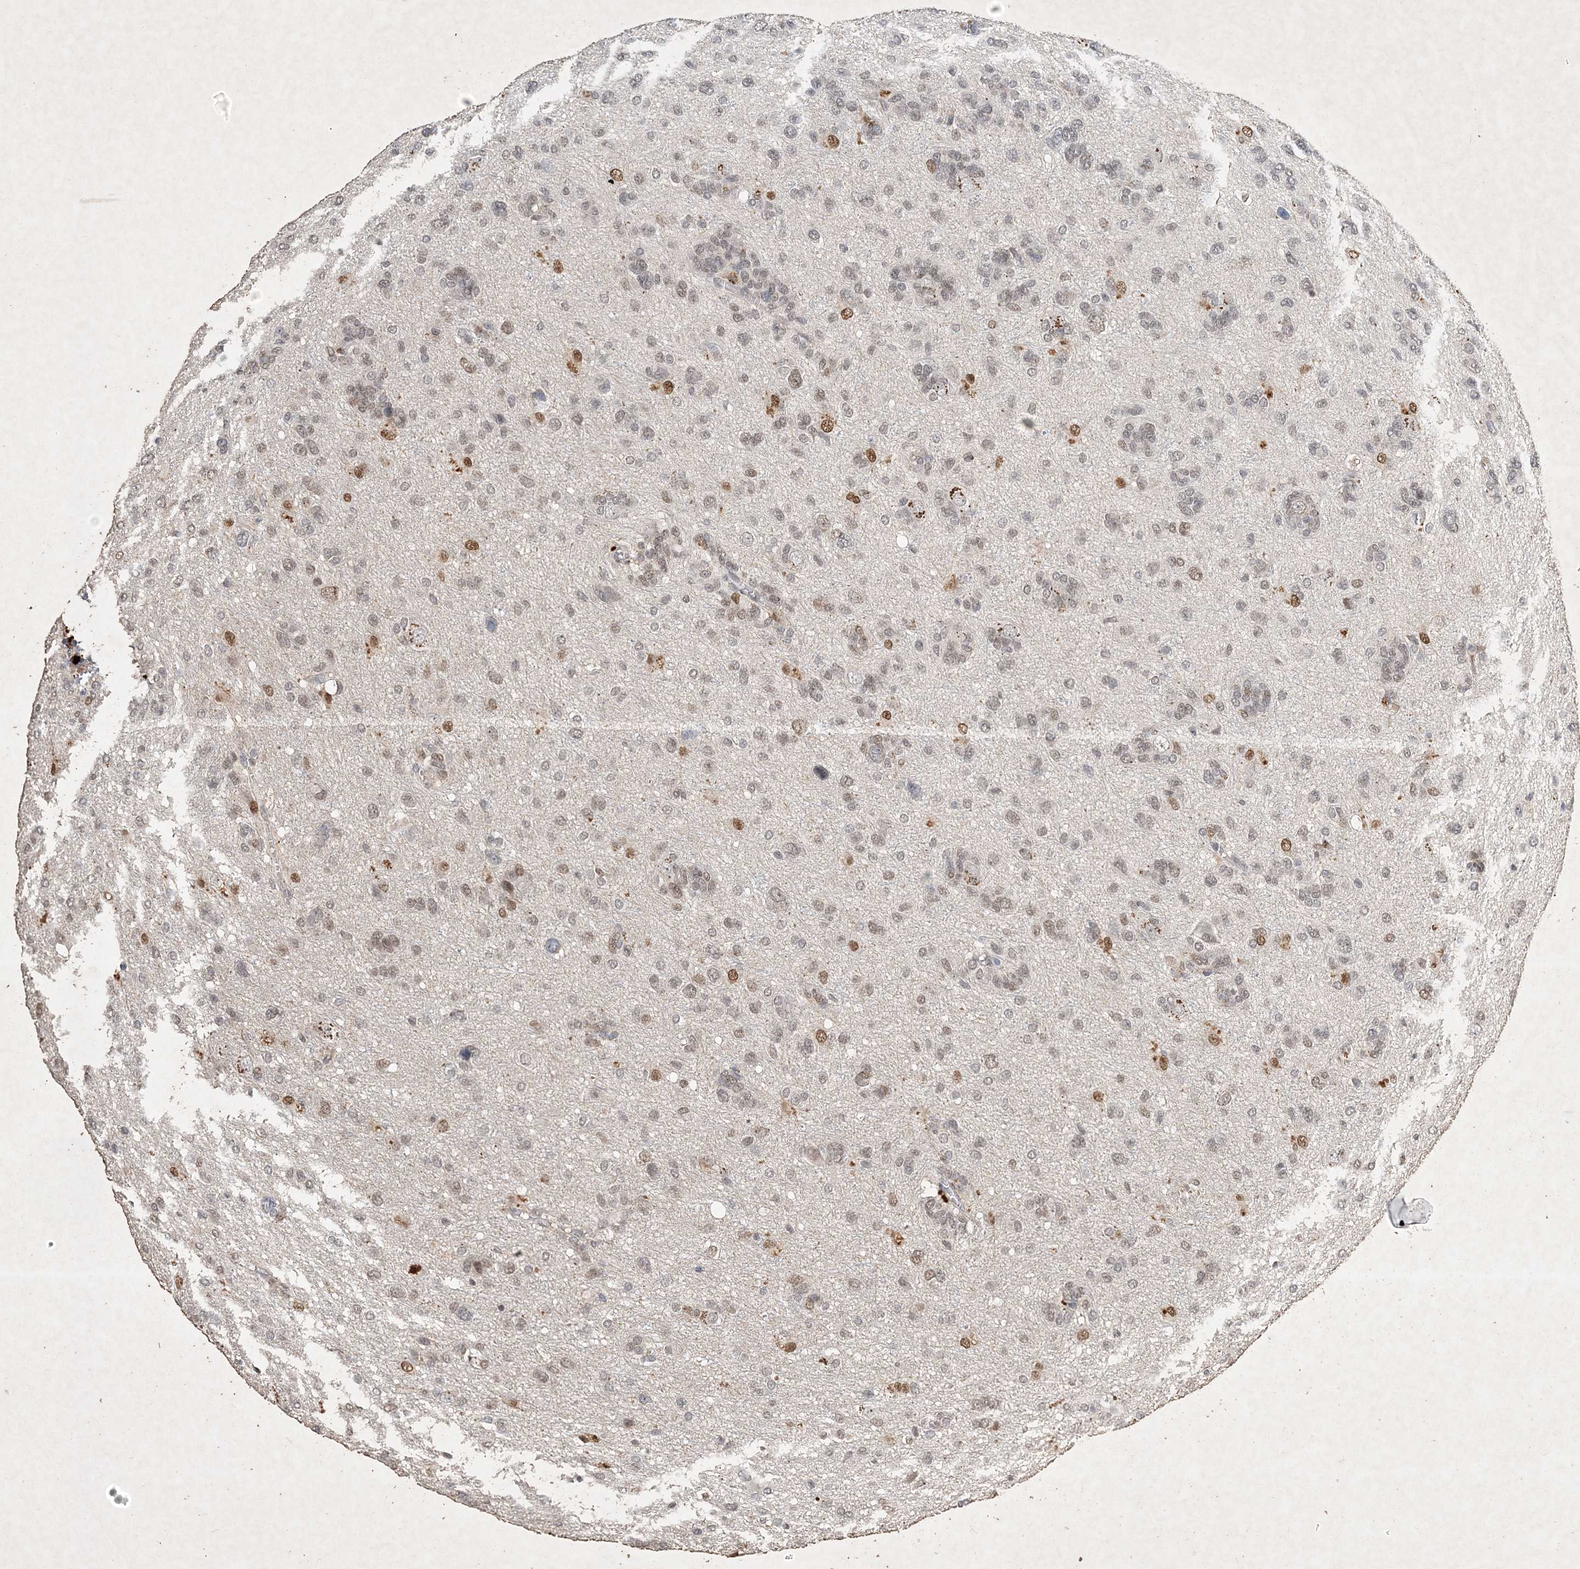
{"staining": {"intensity": "weak", "quantity": "25%-75%", "location": "nuclear"}, "tissue": "glioma", "cell_type": "Tumor cells", "image_type": "cancer", "snomed": [{"axis": "morphology", "description": "Glioma, malignant, High grade"}, {"axis": "topography", "description": "Brain"}], "caption": "Weak nuclear protein staining is appreciated in approximately 25%-75% of tumor cells in glioma. Immunohistochemistry stains the protein in brown and the nuclei are stained blue.", "gene": "C3orf38", "patient": {"sex": "female", "age": 59}}